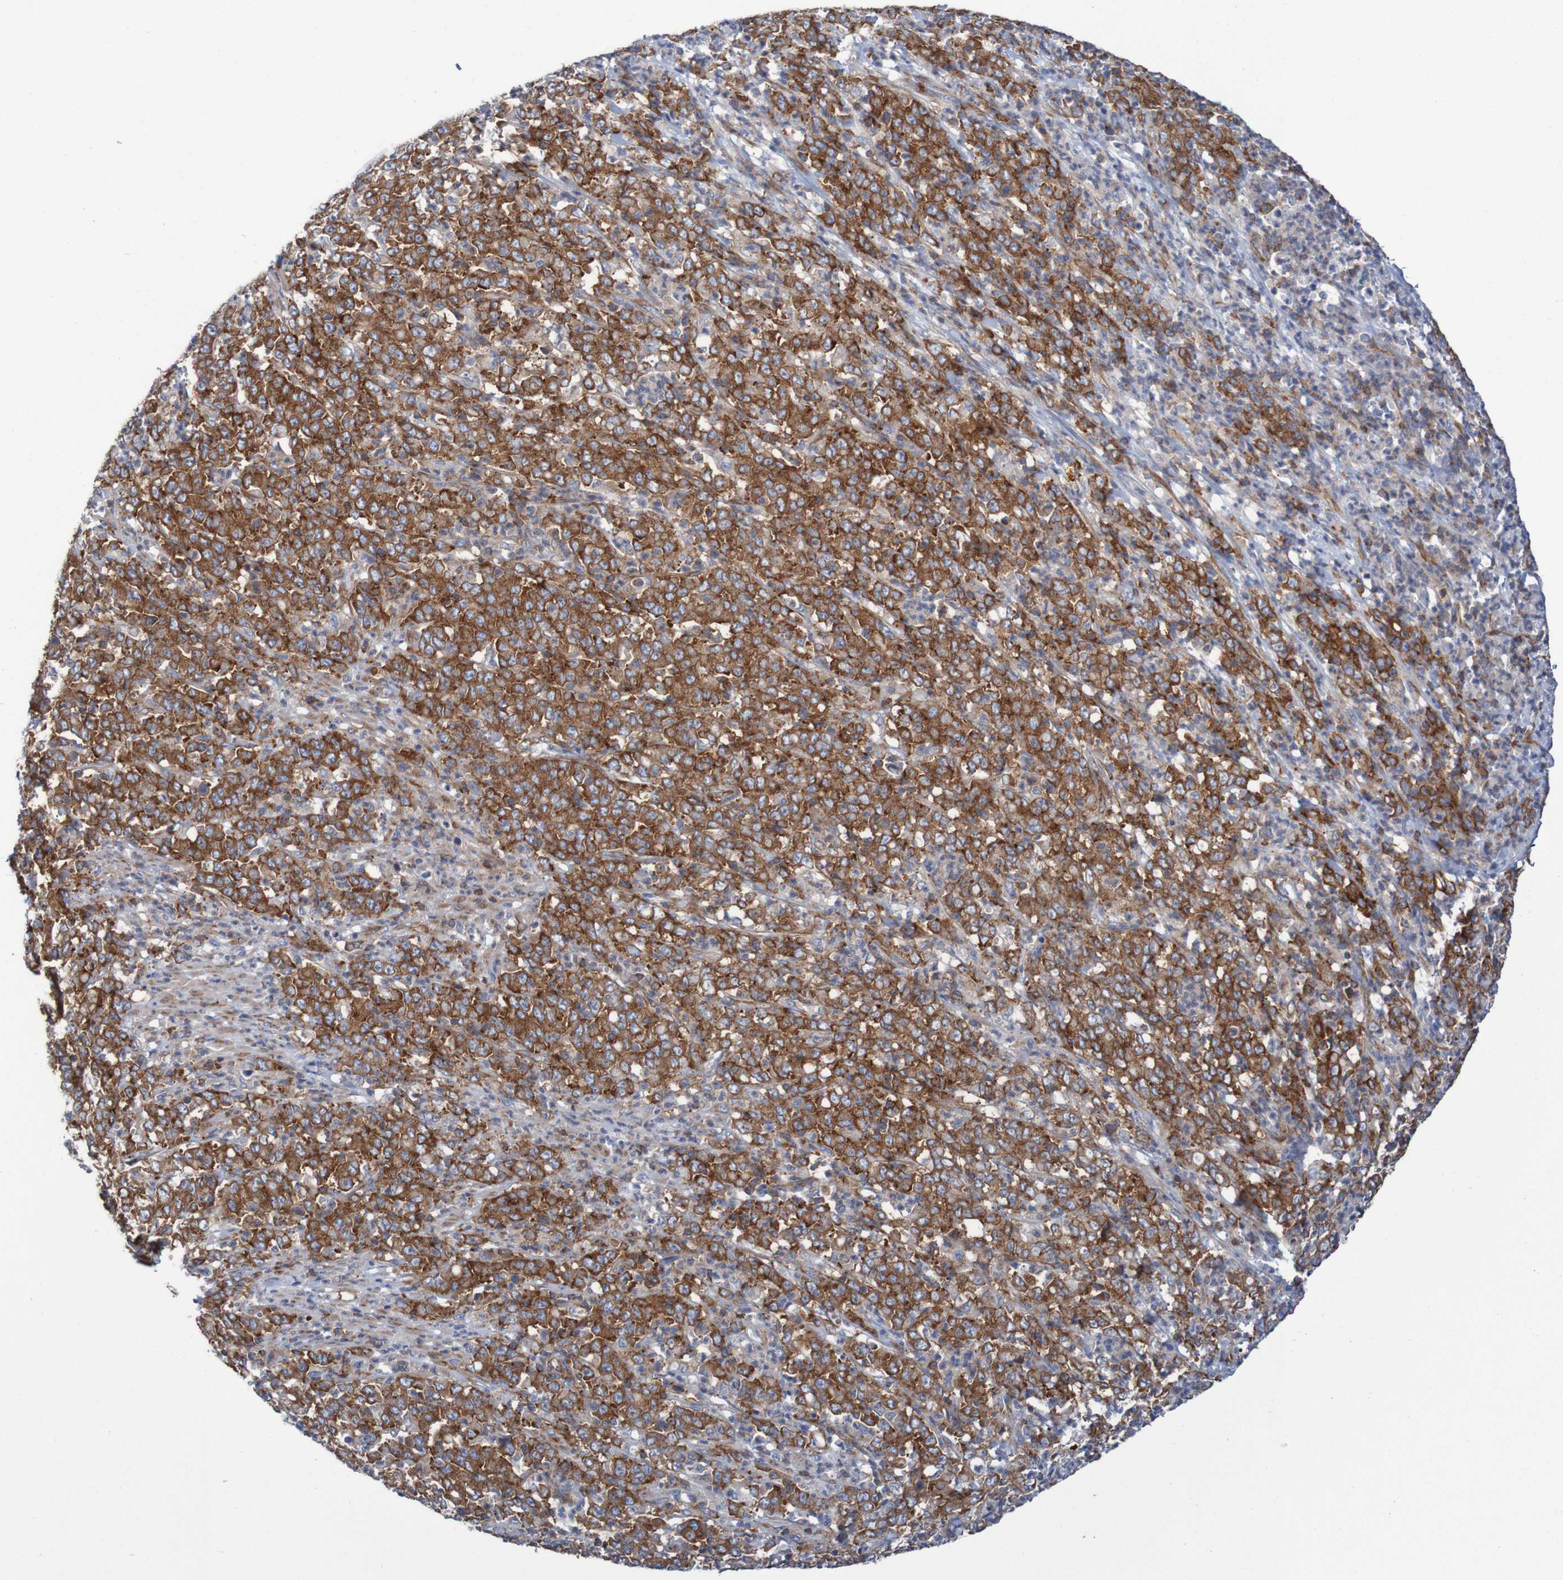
{"staining": {"intensity": "moderate", "quantity": ">75%", "location": "cytoplasmic/membranous"}, "tissue": "stomach cancer", "cell_type": "Tumor cells", "image_type": "cancer", "snomed": [{"axis": "morphology", "description": "Adenocarcinoma, NOS"}, {"axis": "topography", "description": "Stomach, lower"}], "caption": "Immunohistochemistry micrograph of adenocarcinoma (stomach) stained for a protein (brown), which demonstrates medium levels of moderate cytoplasmic/membranous expression in about >75% of tumor cells.", "gene": "FXR2", "patient": {"sex": "female", "age": 71}}